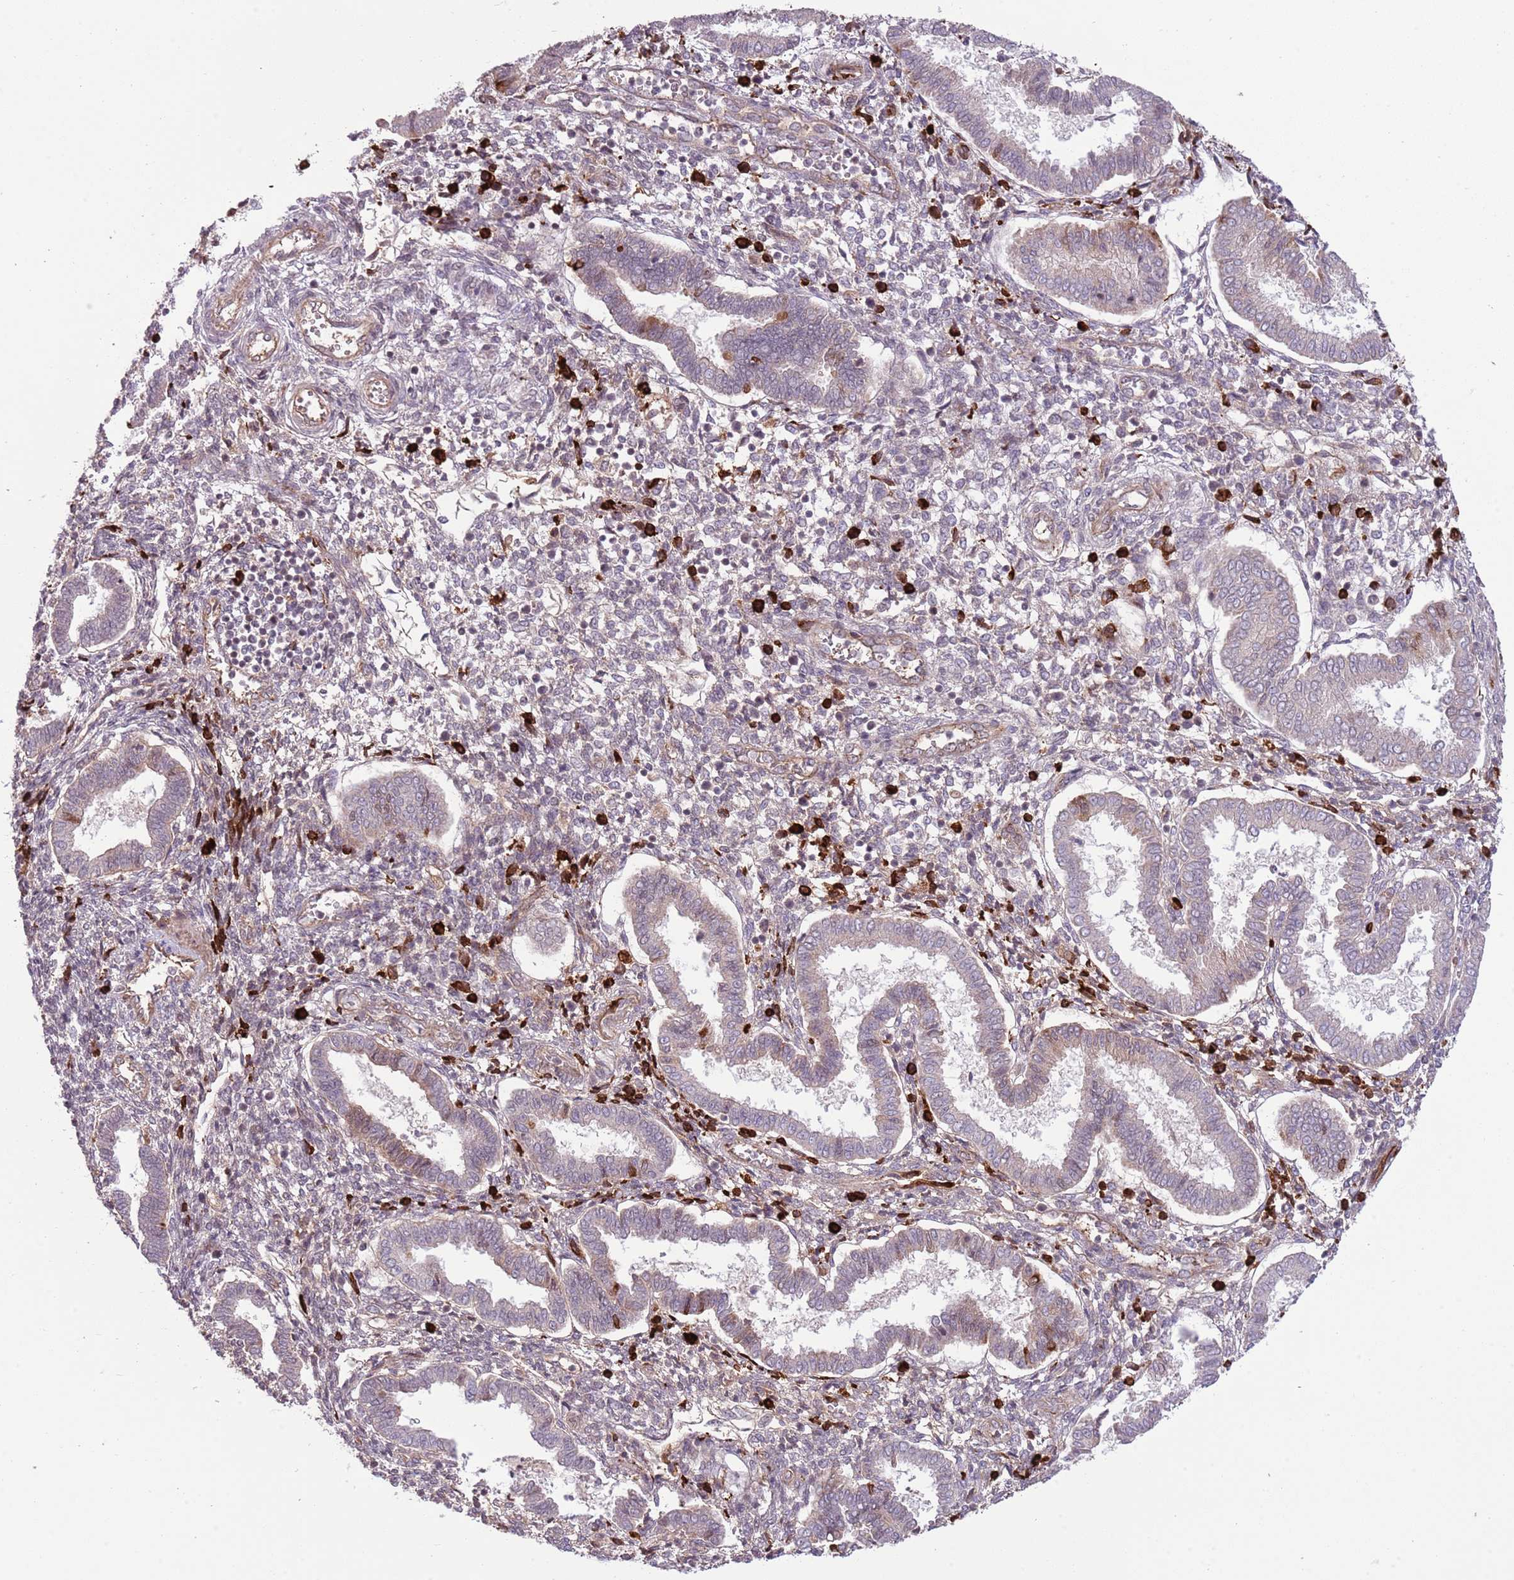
{"staining": {"intensity": "strong", "quantity": "<25%", "location": "cytoplasmic/membranous"}, "tissue": "endometrium", "cell_type": "Cells in endometrial stroma", "image_type": "normal", "snomed": [{"axis": "morphology", "description": "Normal tissue, NOS"}, {"axis": "topography", "description": "Endometrium"}], "caption": "A micrograph of endometrium stained for a protein reveals strong cytoplasmic/membranous brown staining in cells in endometrial stroma. (Stains: DAB in brown, nuclei in blue, Microscopy: brightfield microscopy at high magnification).", "gene": "DPP10", "patient": {"sex": "female", "age": 24}}